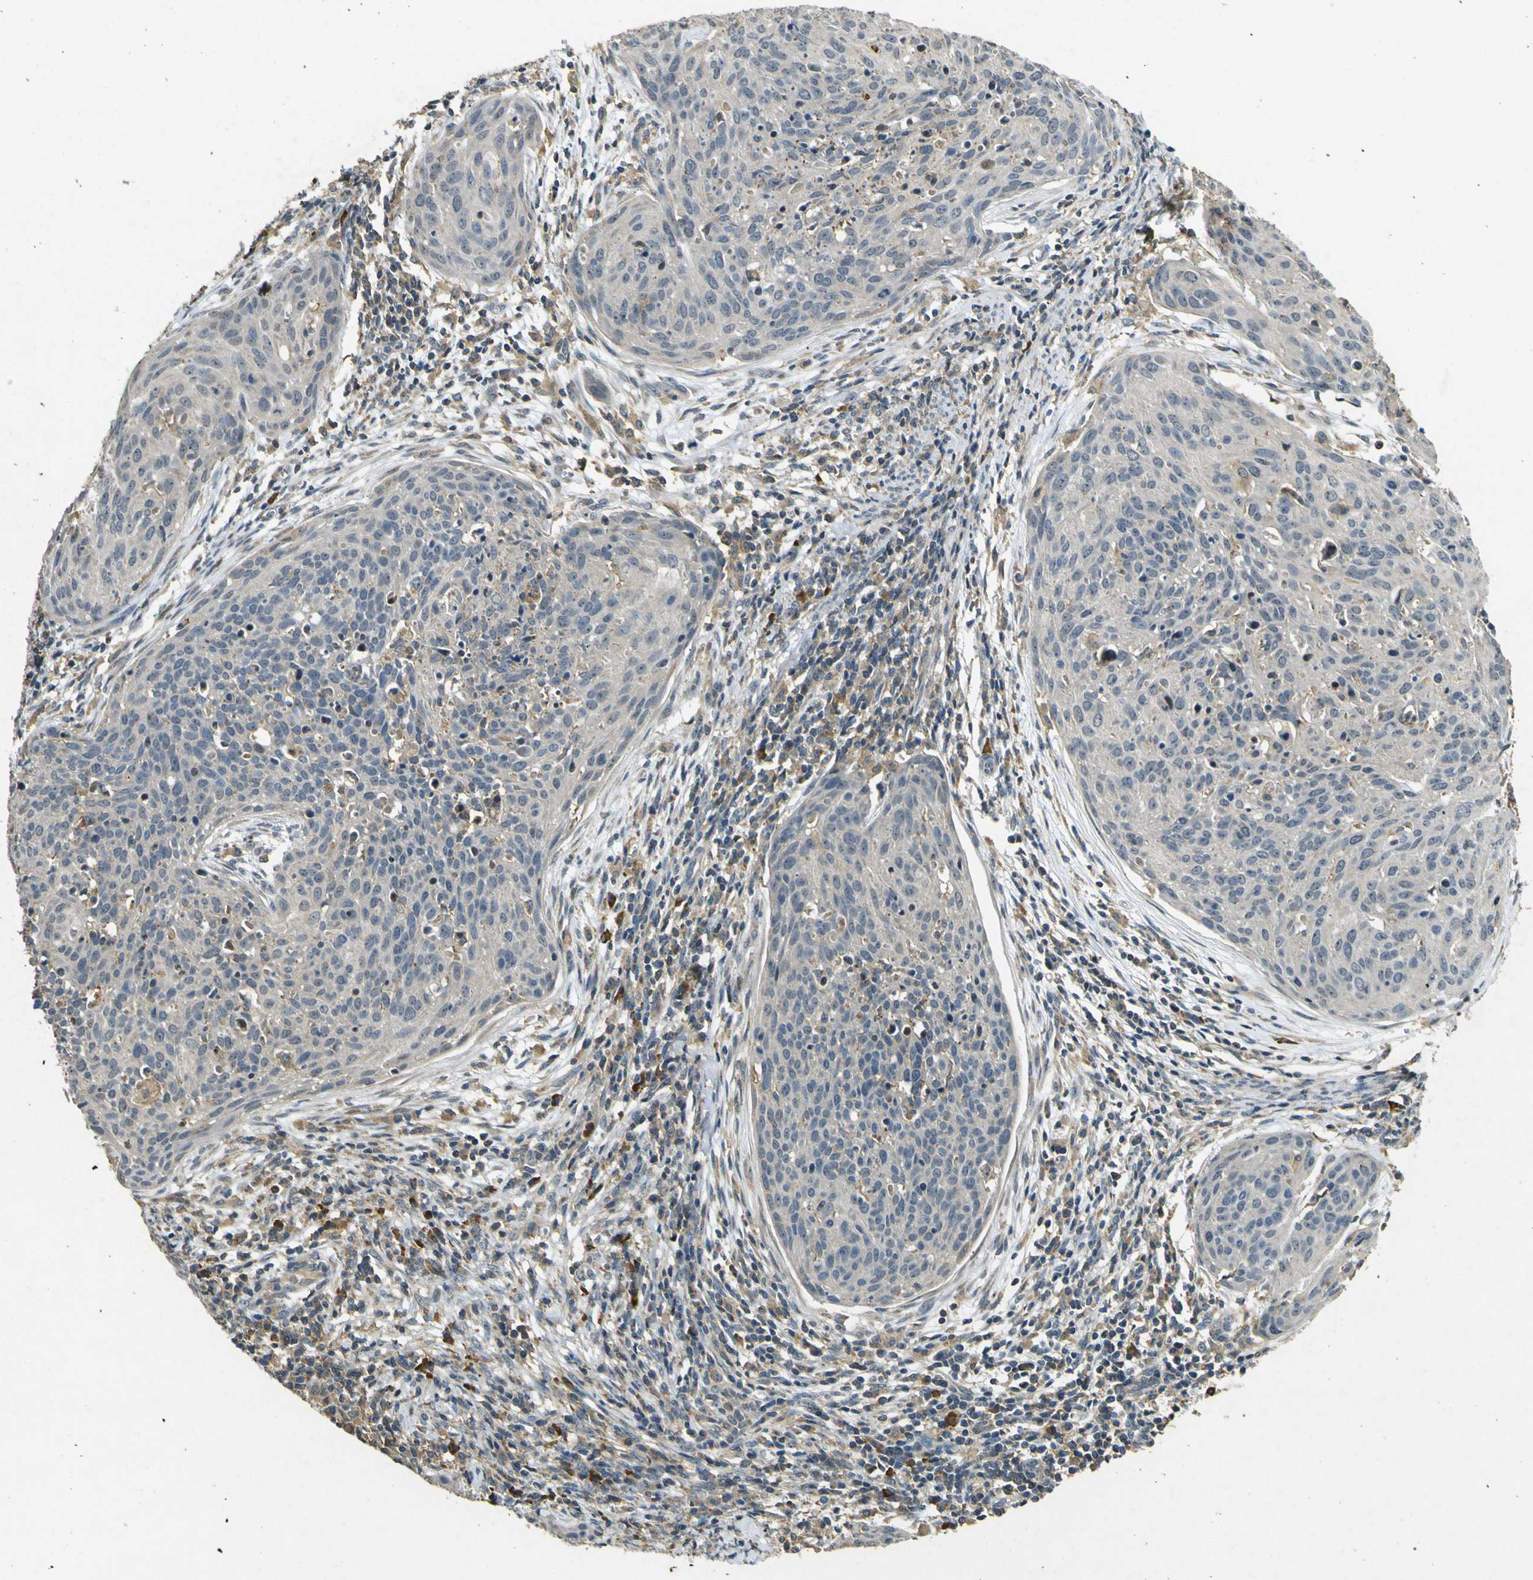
{"staining": {"intensity": "negative", "quantity": "none", "location": "none"}, "tissue": "cervical cancer", "cell_type": "Tumor cells", "image_type": "cancer", "snomed": [{"axis": "morphology", "description": "Squamous cell carcinoma, NOS"}, {"axis": "topography", "description": "Cervix"}], "caption": "The image exhibits no significant expression in tumor cells of cervical cancer.", "gene": "MAGI2", "patient": {"sex": "female", "age": 38}}